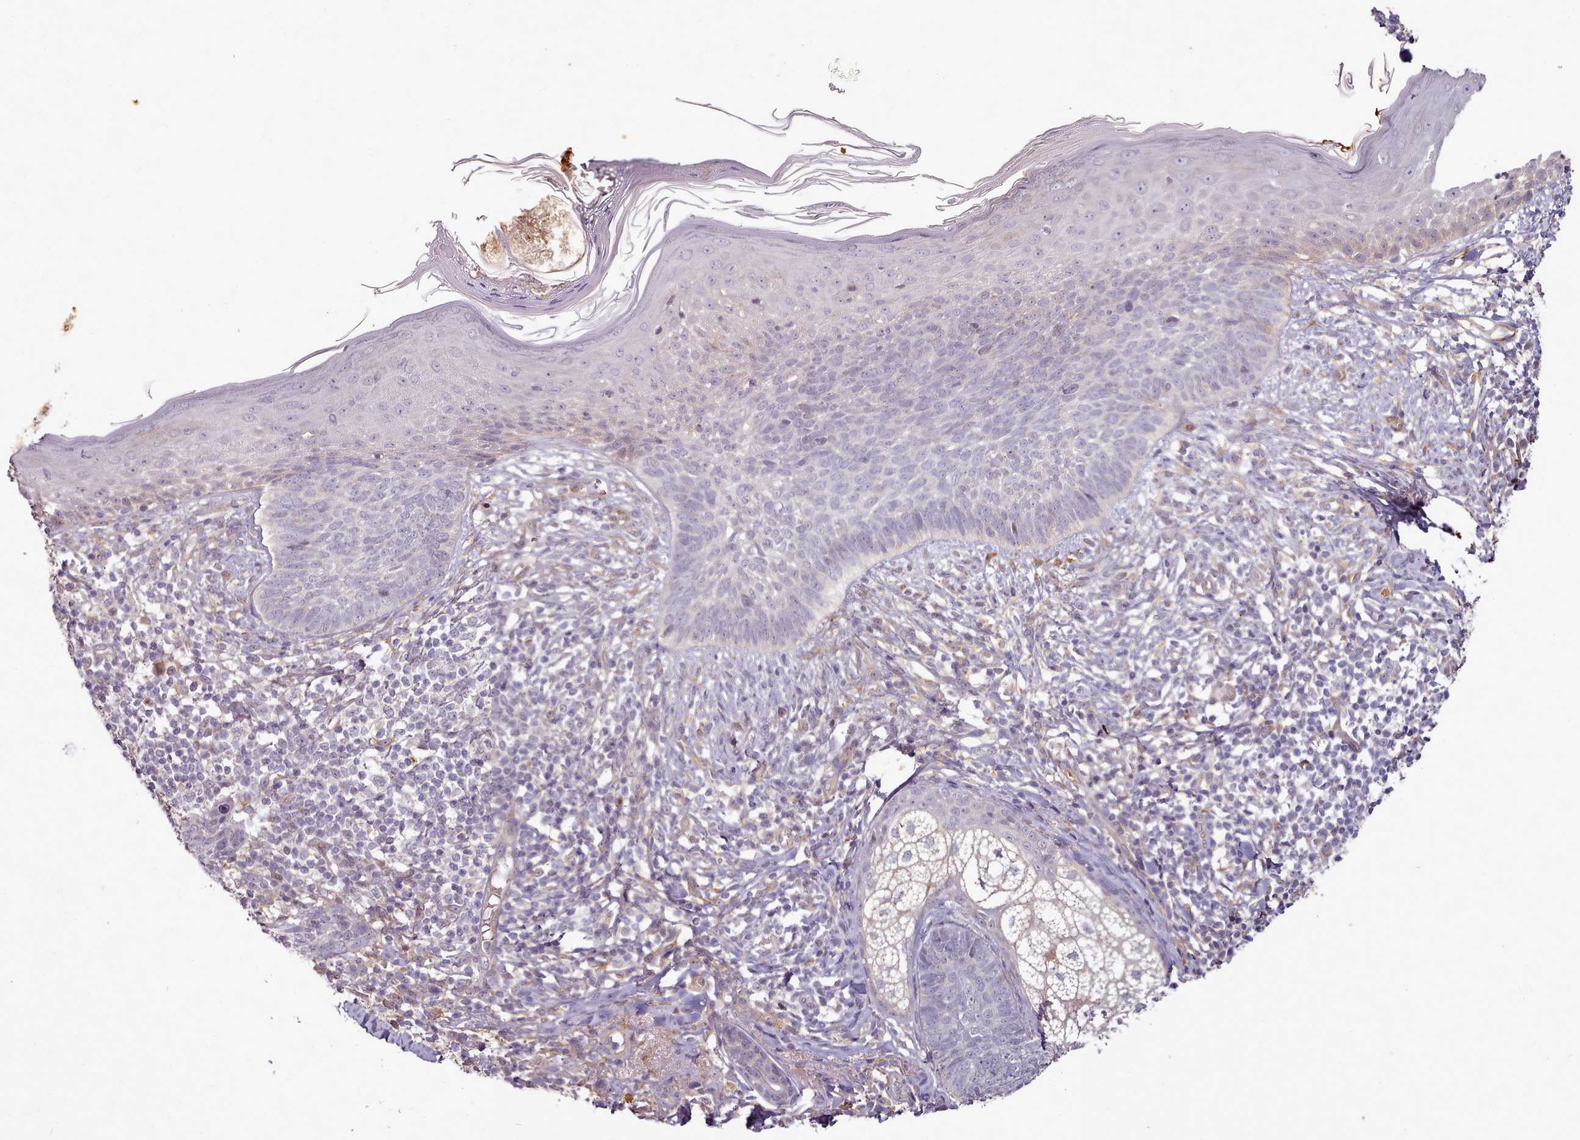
{"staining": {"intensity": "negative", "quantity": "none", "location": "none"}, "tissue": "skin cancer", "cell_type": "Tumor cells", "image_type": "cancer", "snomed": [{"axis": "morphology", "description": "Basal cell carcinoma"}, {"axis": "topography", "description": "Skin"}], "caption": "An immunohistochemistry photomicrograph of skin cancer (basal cell carcinoma) is shown. There is no staining in tumor cells of skin cancer (basal cell carcinoma). (Immunohistochemistry (ihc), brightfield microscopy, high magnification).", "gene": "C1QTNF5", "patient": {"sex": "male", "age": 73}}